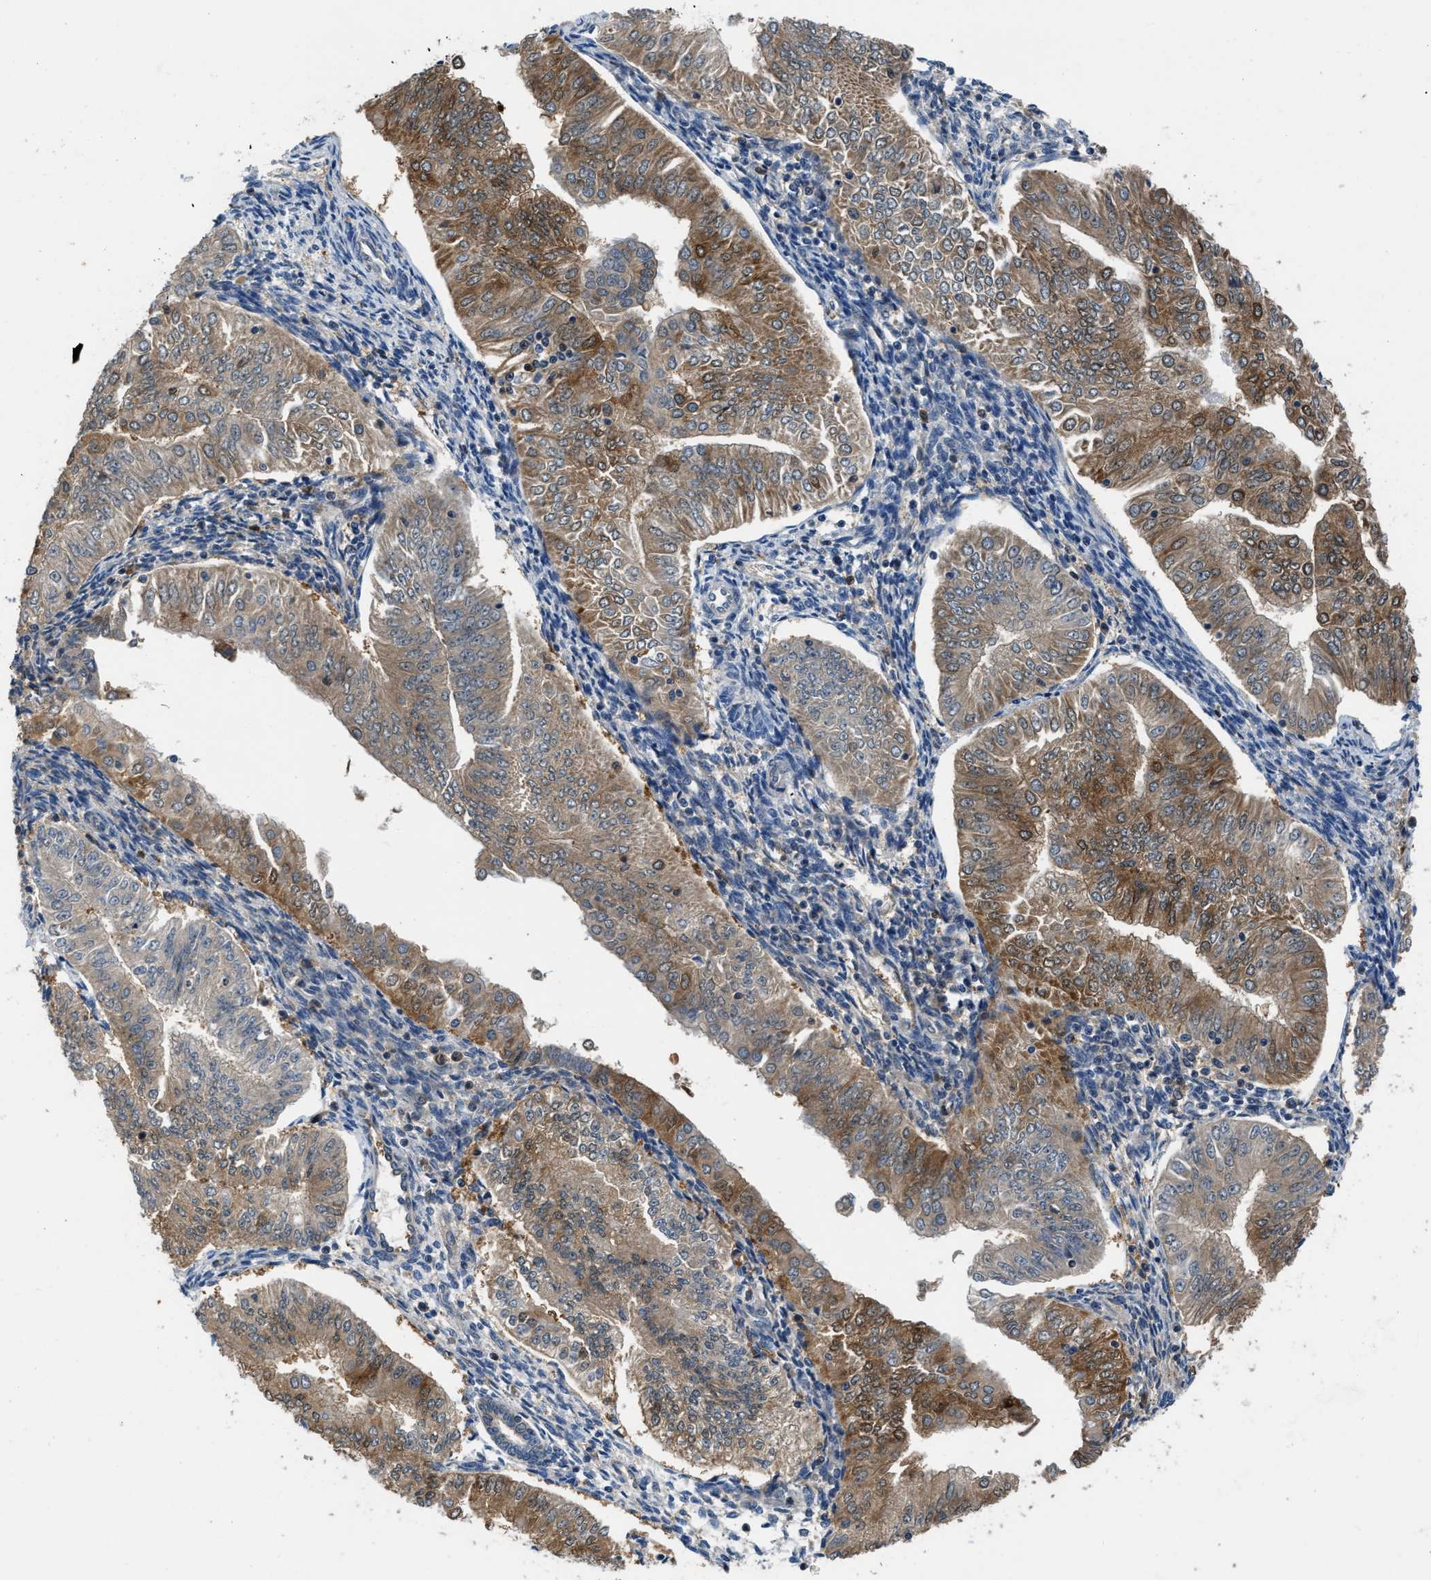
{"staining": {"intensity": "moderate", "quantity": ">75%", "location": "cytoplasmic/membranous"}, "tissue": "endometrial cancer", "cell_type": "Tumor cells", "image_type": "cancer", "snomed": [{"axis": "morphology", "description": "Normal tissue, NOS"}, {"axis": "morphology", "description": "Adenocarcinoma, NOS"}, {"axis": "topography", "description": "Endometrium"}], "caption": "Brown immunohistochemical staining in endometrial adenocarcinoma exhibits moderate cytoplasmic/membranous positivity in approximately >75% of tumor cells.", "gene": "PKM", "patient": {"sex": "female", "age": 53}}